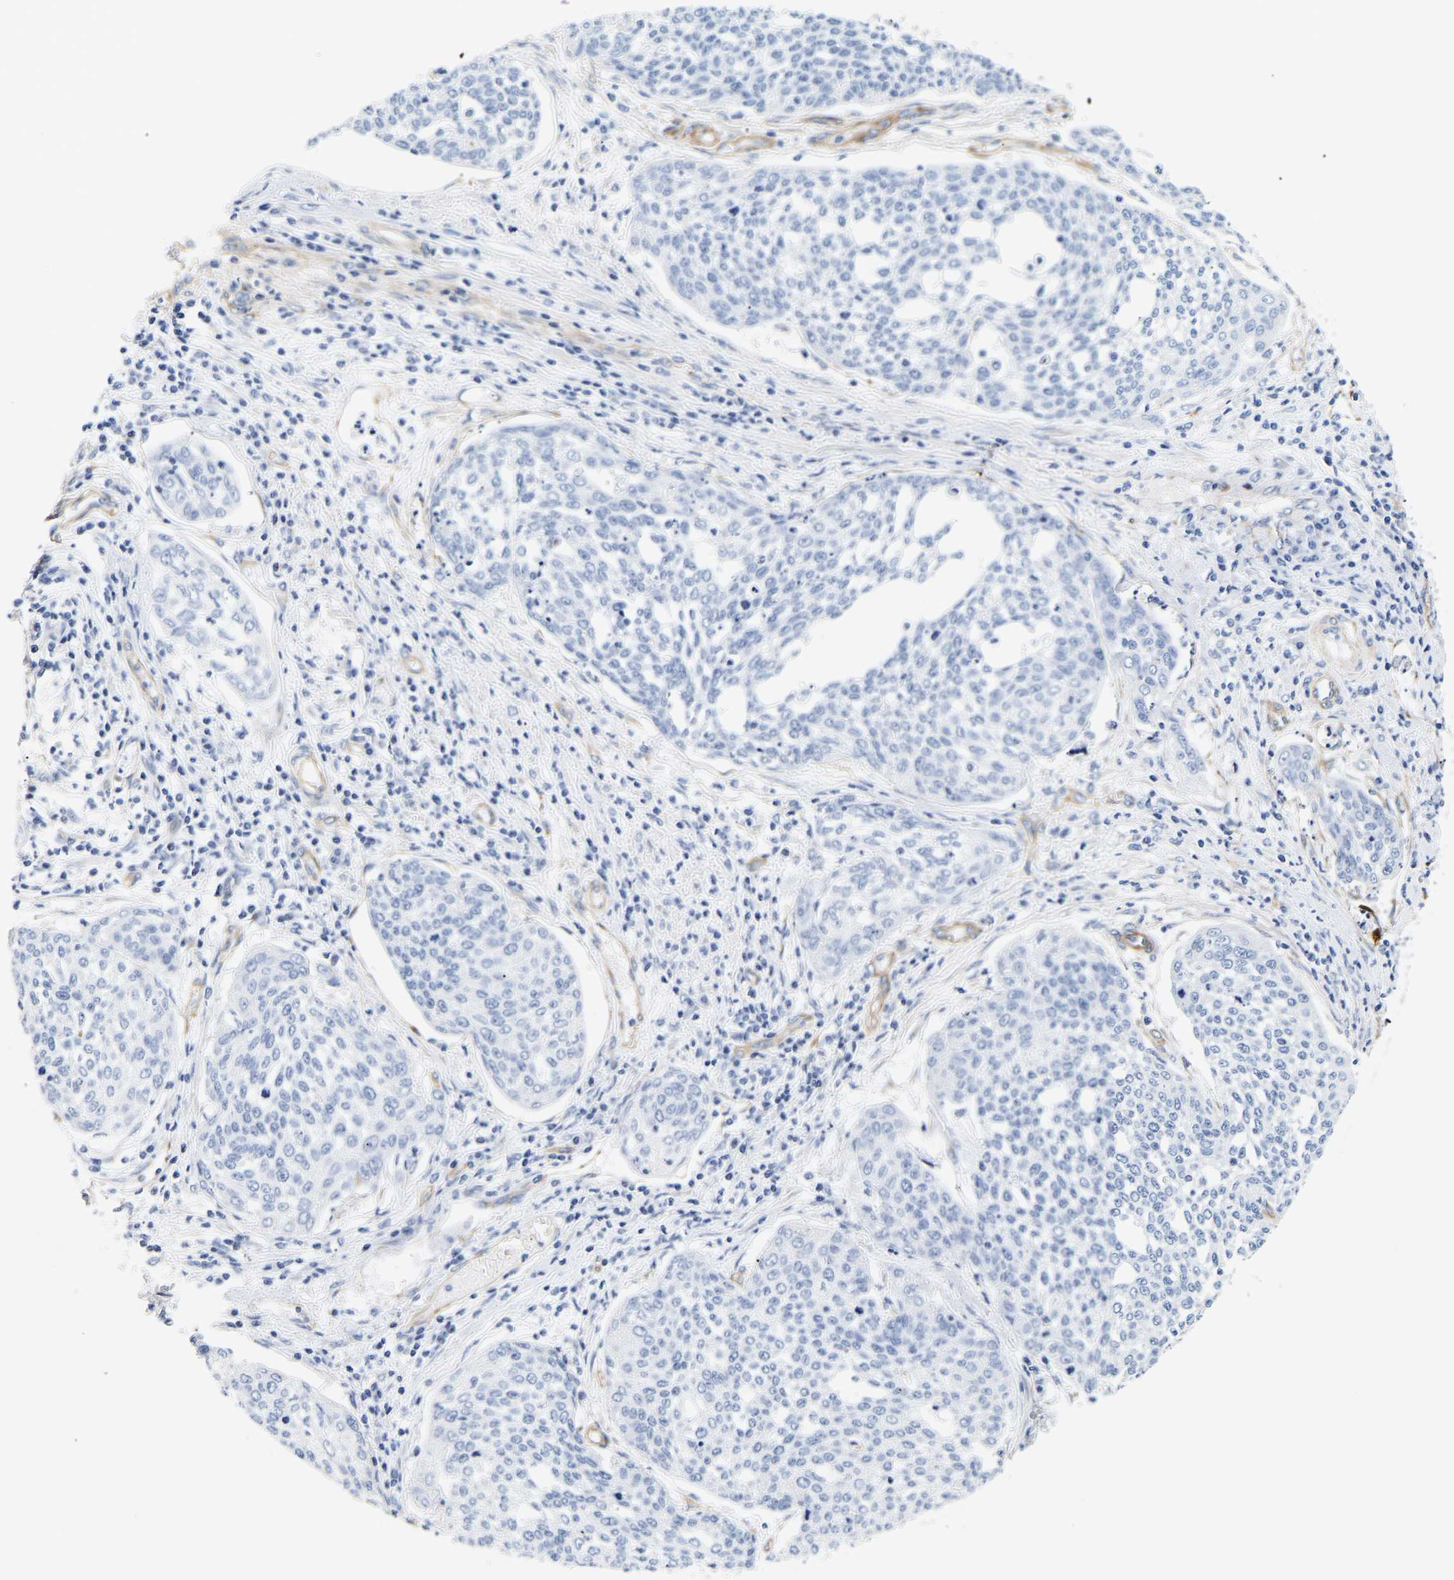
{"staining": {"intensity": "negative", "quantity": "none", "location": "none"}, "tissue": "cervical cancer", "cell_type": "Tumor cells", "image_type": "cancer", "snomed": [{"axis": "morphology", "description": "Squamous cell carcinoma, NOS"}, {"axis": "topography", "description": "Cervix"}], "caption": "Human cervical squamous cell carcinoma stained for a protein using immunohistochemistry reveals no positivity in tumor cells.", "gene": "IGFBP7", "patient": {"sex": "female", "age": 34}}